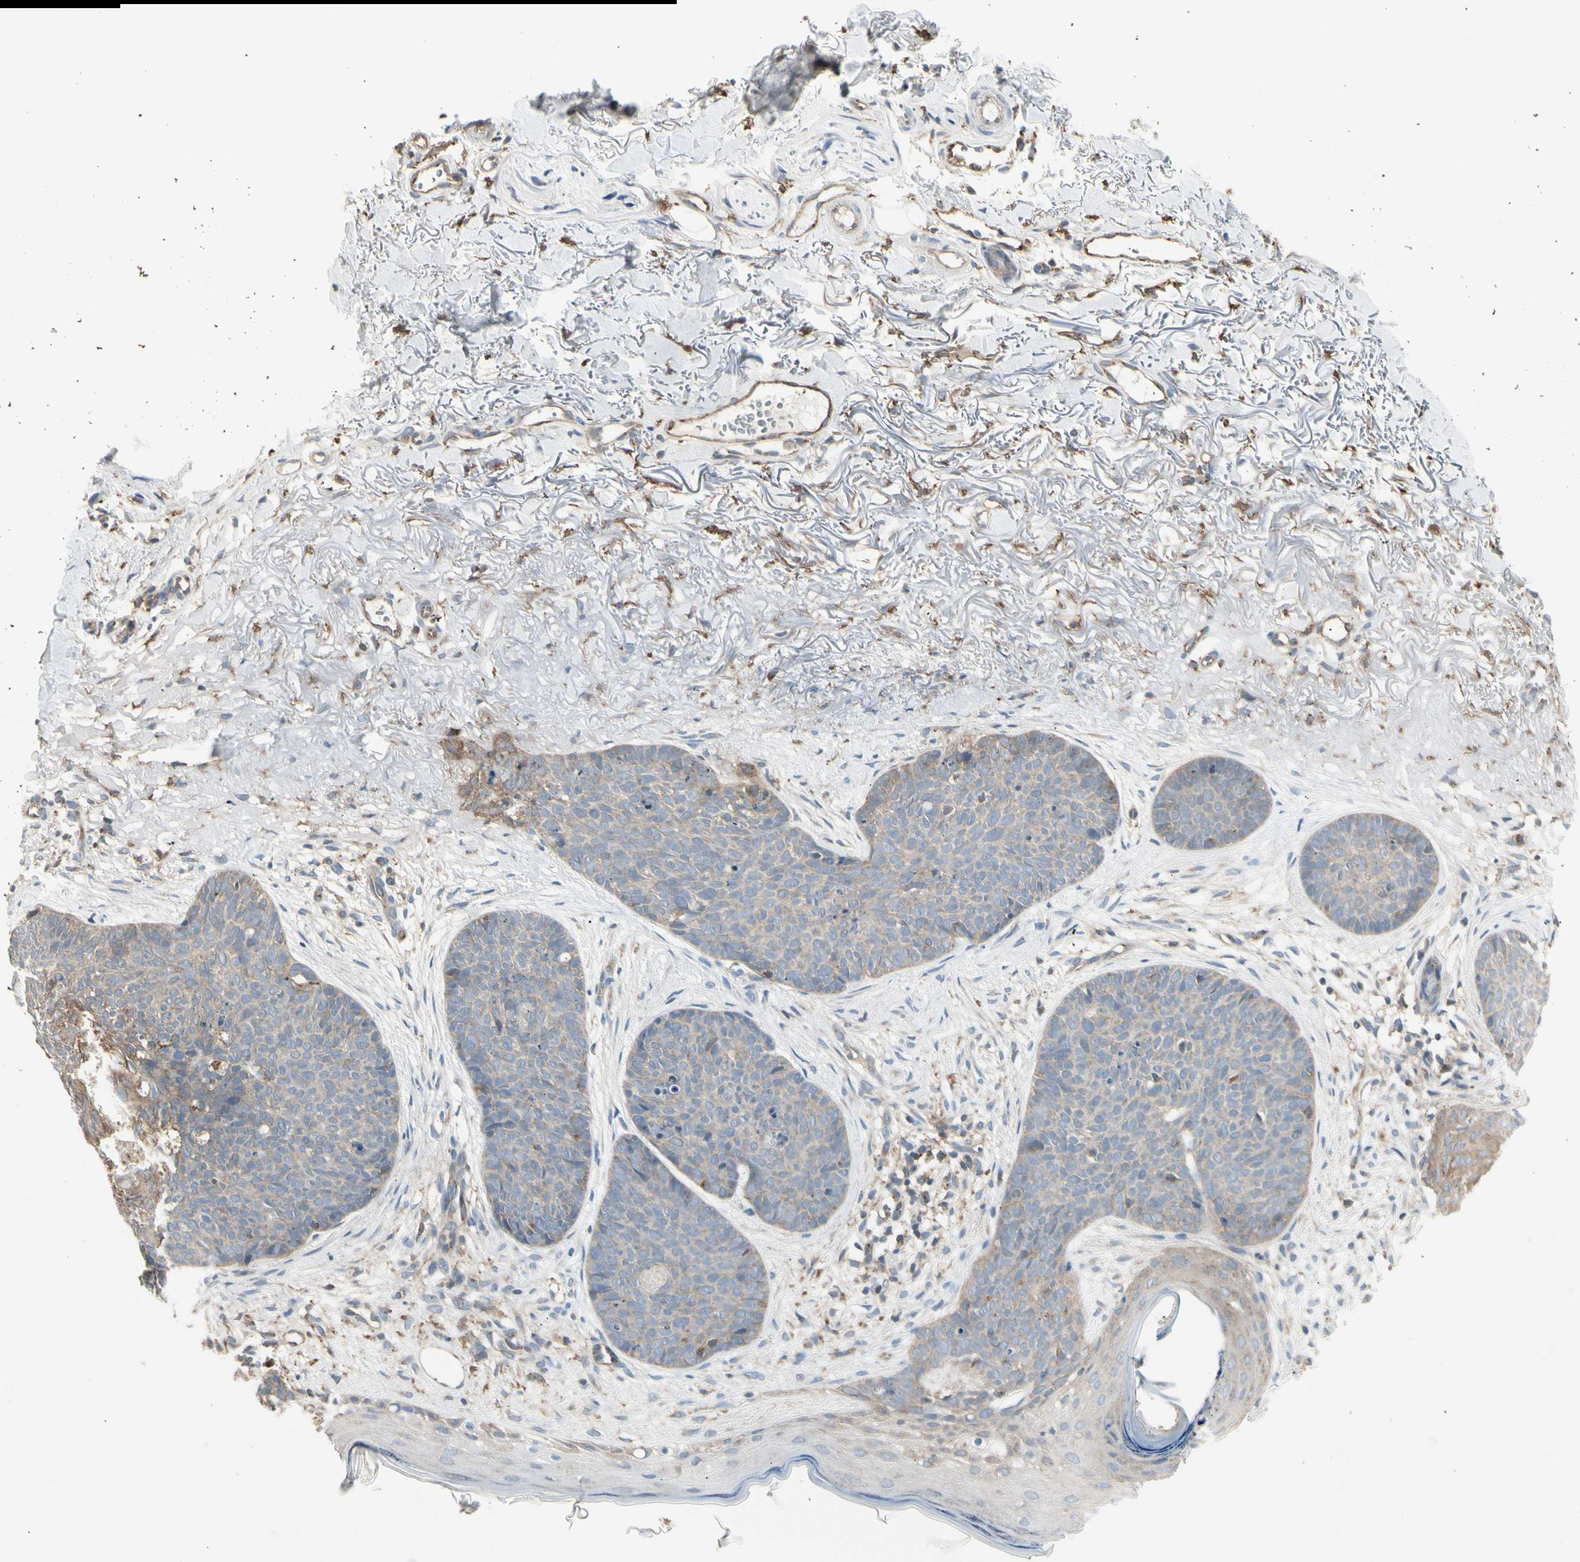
{"staining": {"intensity": "weak", "quantity": "<25%", "location": "cytoplasmic/membranous"}, "tissue": "skin cancer", "cell_type": "Tumor cells", "image_type": "cancer", "snomed": [{"axis": "morphology", "description": "Normal tissue, NOS"}, {"axis": "morphology", "description": "Basal cell carcinoma"}, {"axis": "topography", "description": "Skin"}], "caption": "Human basal cell carcinoma (skin) stained for a protein using immunohistochemistry (IHC) demonstrates no expression in tumor cells.", "gene": "AGFG1", "patient": {"sex": "female", "age": 70}}